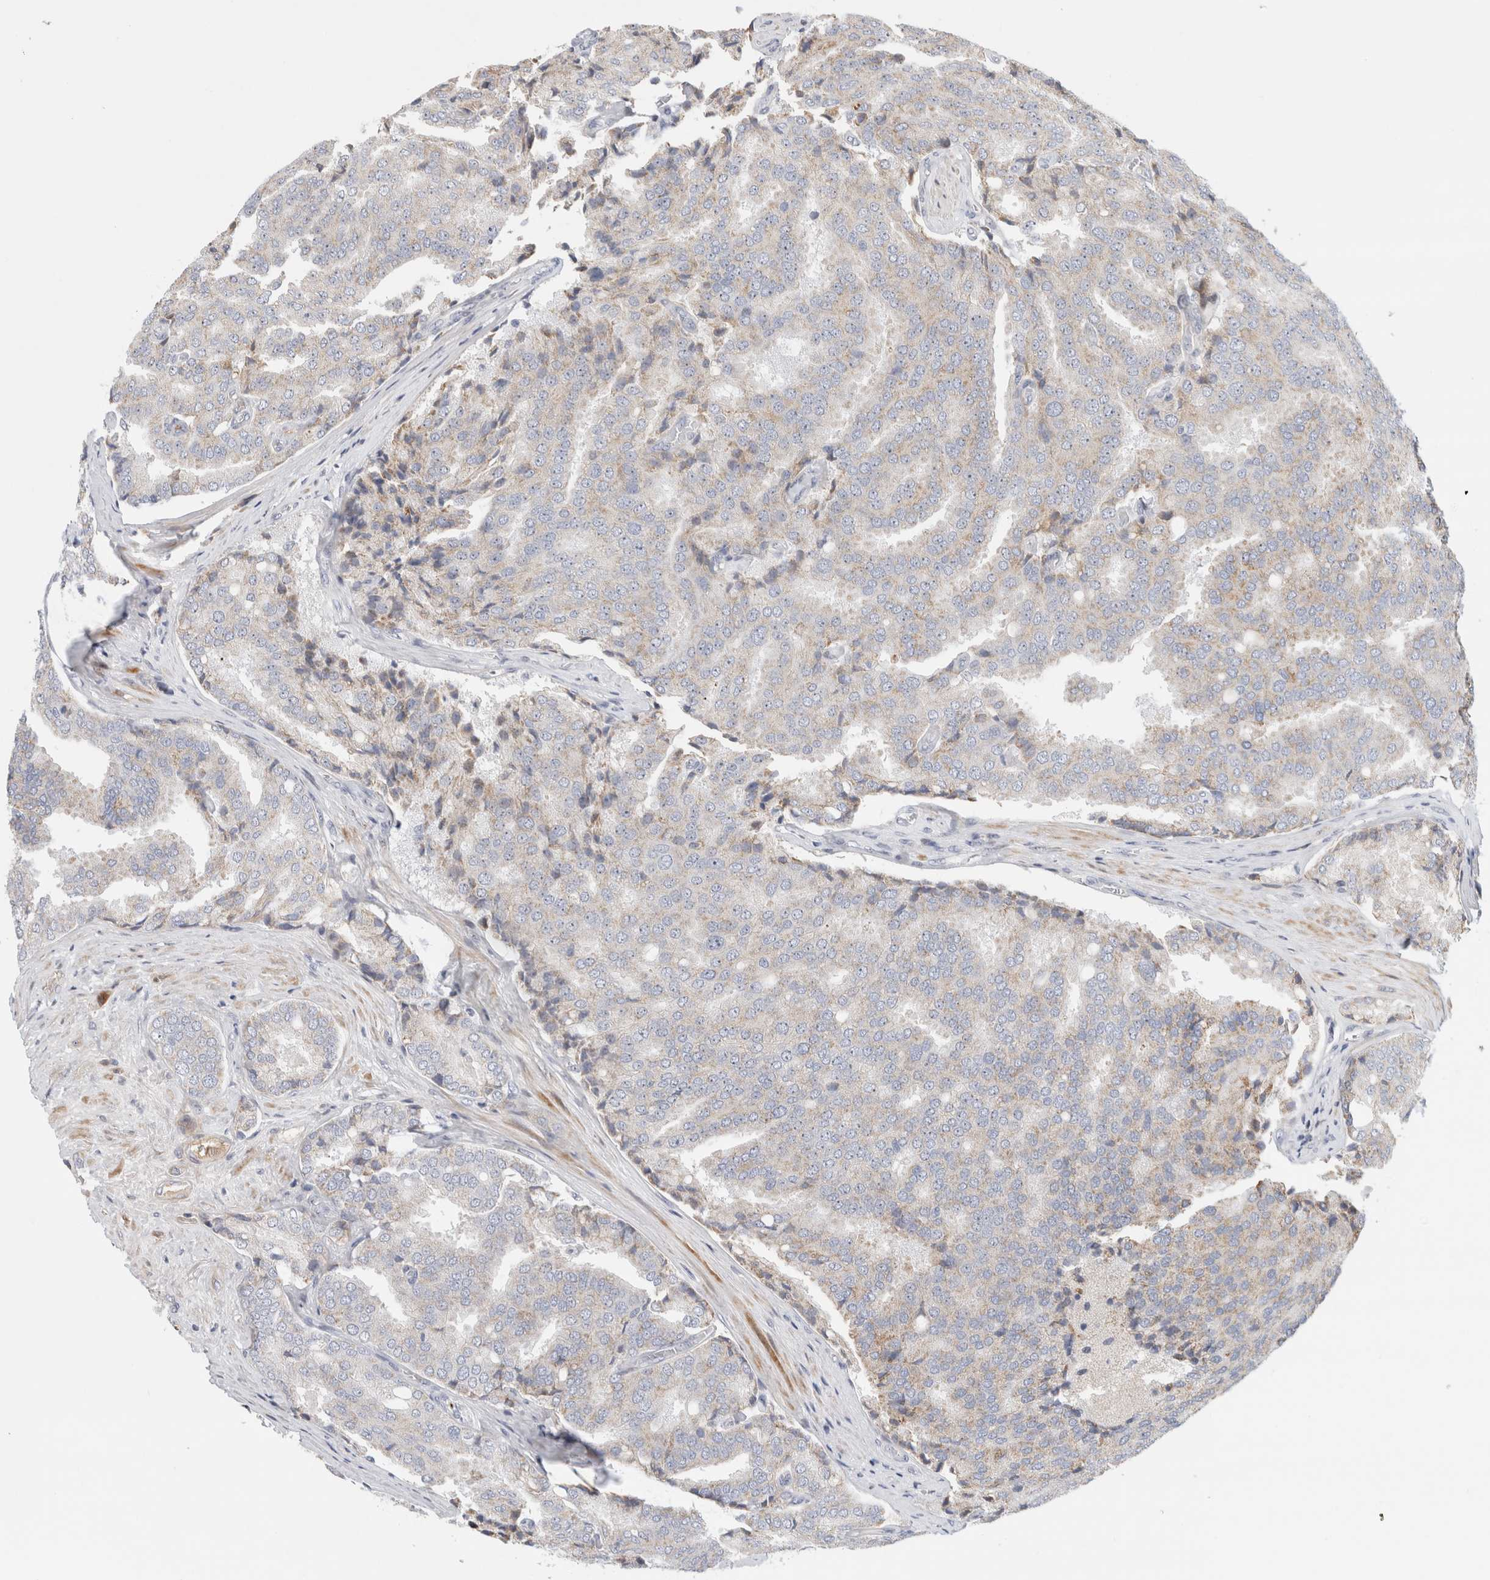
{"staining": {"intensity": "moderate", "quantity": "25%-75%", "location": "cytoplasmic/membranous"}, "tissue": "prostate cancer", "cell_type": "Tumor cells", "image_type": "cancer", "snomed": [{"axis": "morphology", "description": "Adenocarcinoma, High grade"}, {"axis": "topography", "description": "Prostate"}], "caption": "Adenocarcinoma (high-grade) (prostate) tissue displays moderate cytoplasmic/membranous staining in approximately 25%-75% of tumor cells", "gene": "ECHDC2", "patient": {"sex": "male", "age": 50}}